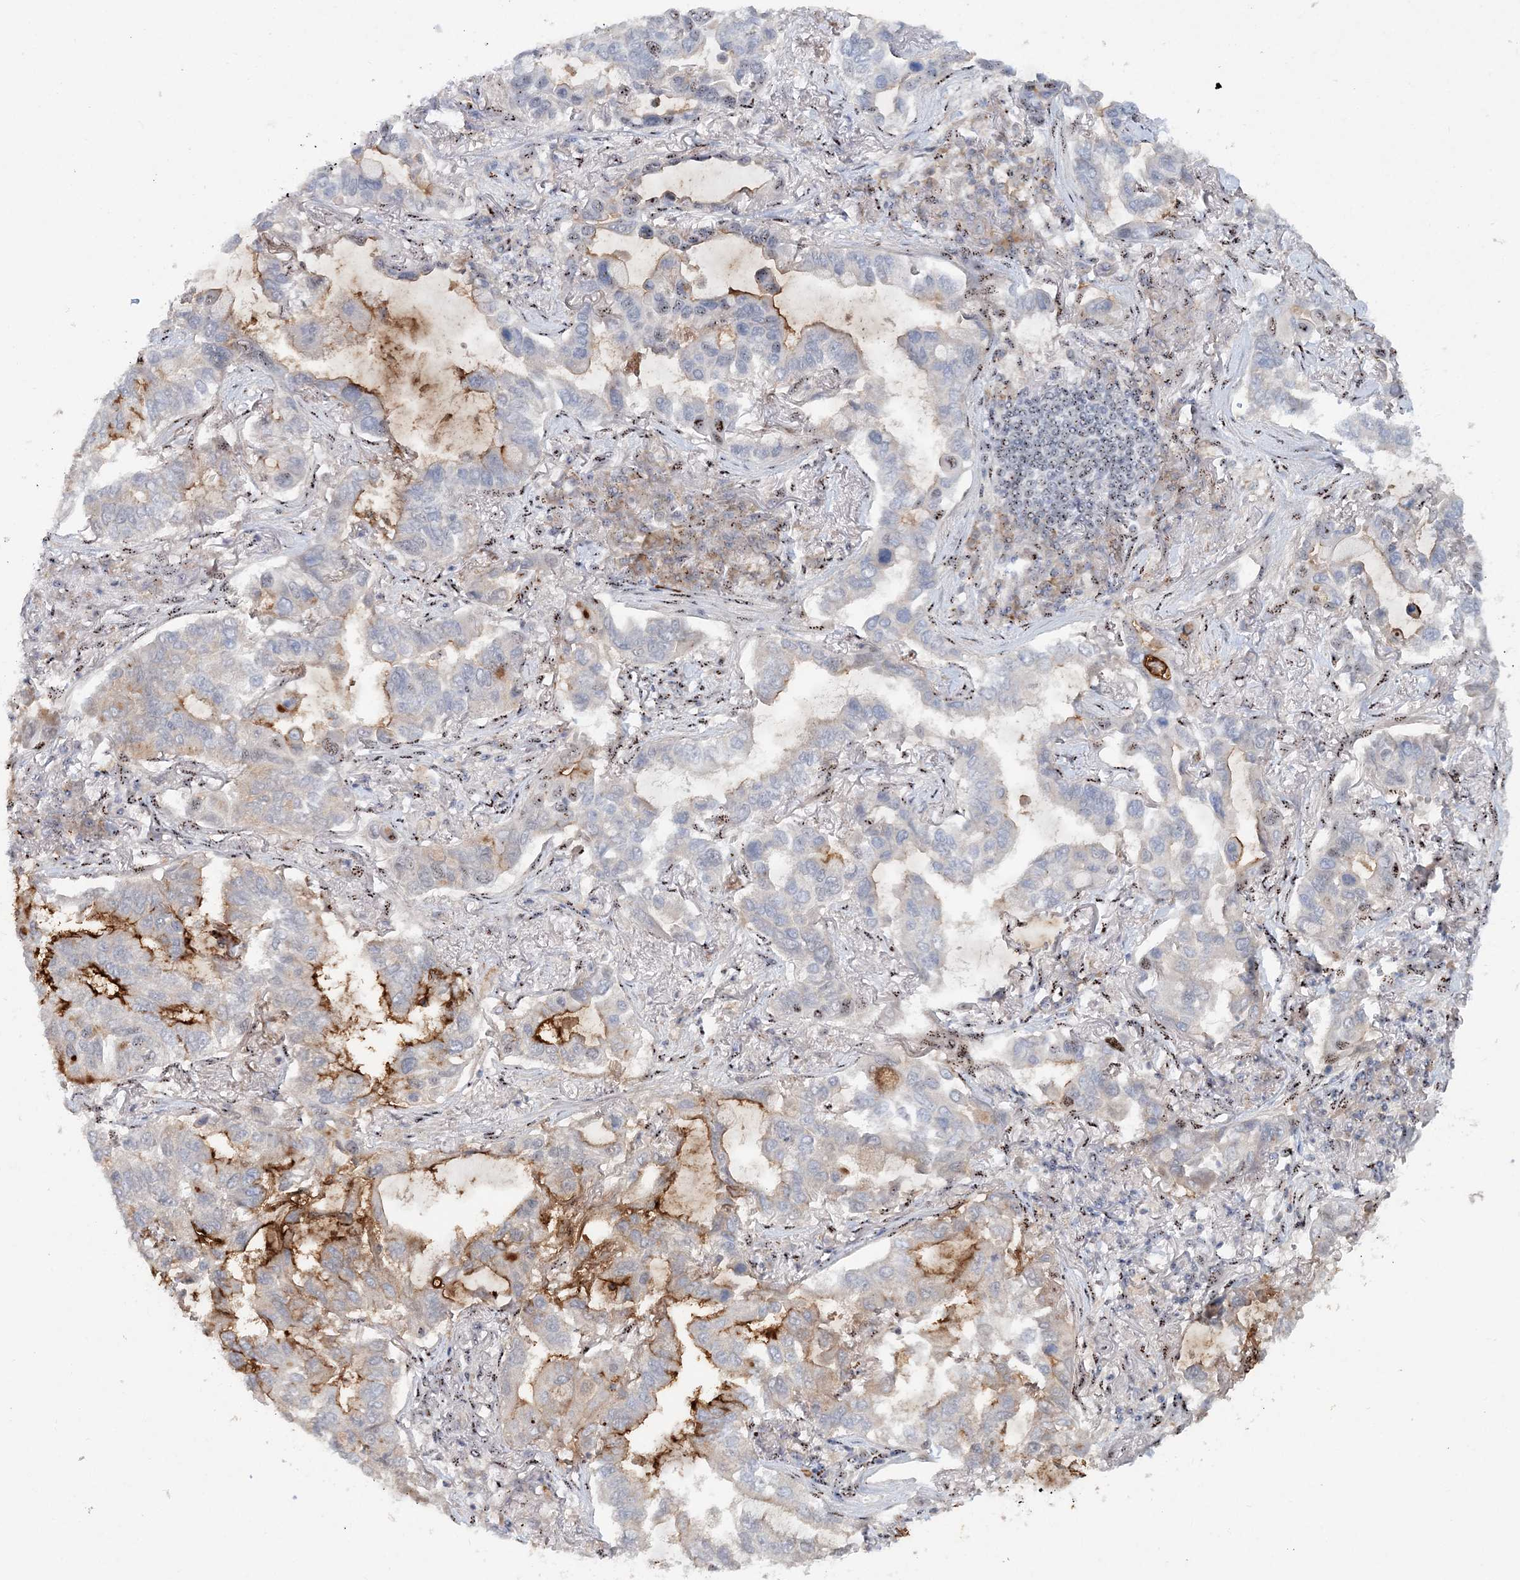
{"staining": {"intensity": "moderate", "quantity": "<25%", "location": "cytoplasmic/membranous"}, "tissue": "lung cancer", "cell_type": "Tumor cells", "image_type": "cancer", "snomed": [{"axis": "morphology", "description": "Adenocarcinoma, NOS"}, {"axis": "topography", "description": "Lung"}], "caption": "IHC image of neoplastic tissue: adenocarcinoma (lung) stained using immunohistochemistry (IHC) exhibits low levels of moderate protein expression localized specifically in the cytoplasmic/membranous of tumor cells, appearing as a cytoplasmic/membranous brown color.", "gene": "GIN1", "patient": {"sex": "male", "age": 64}}